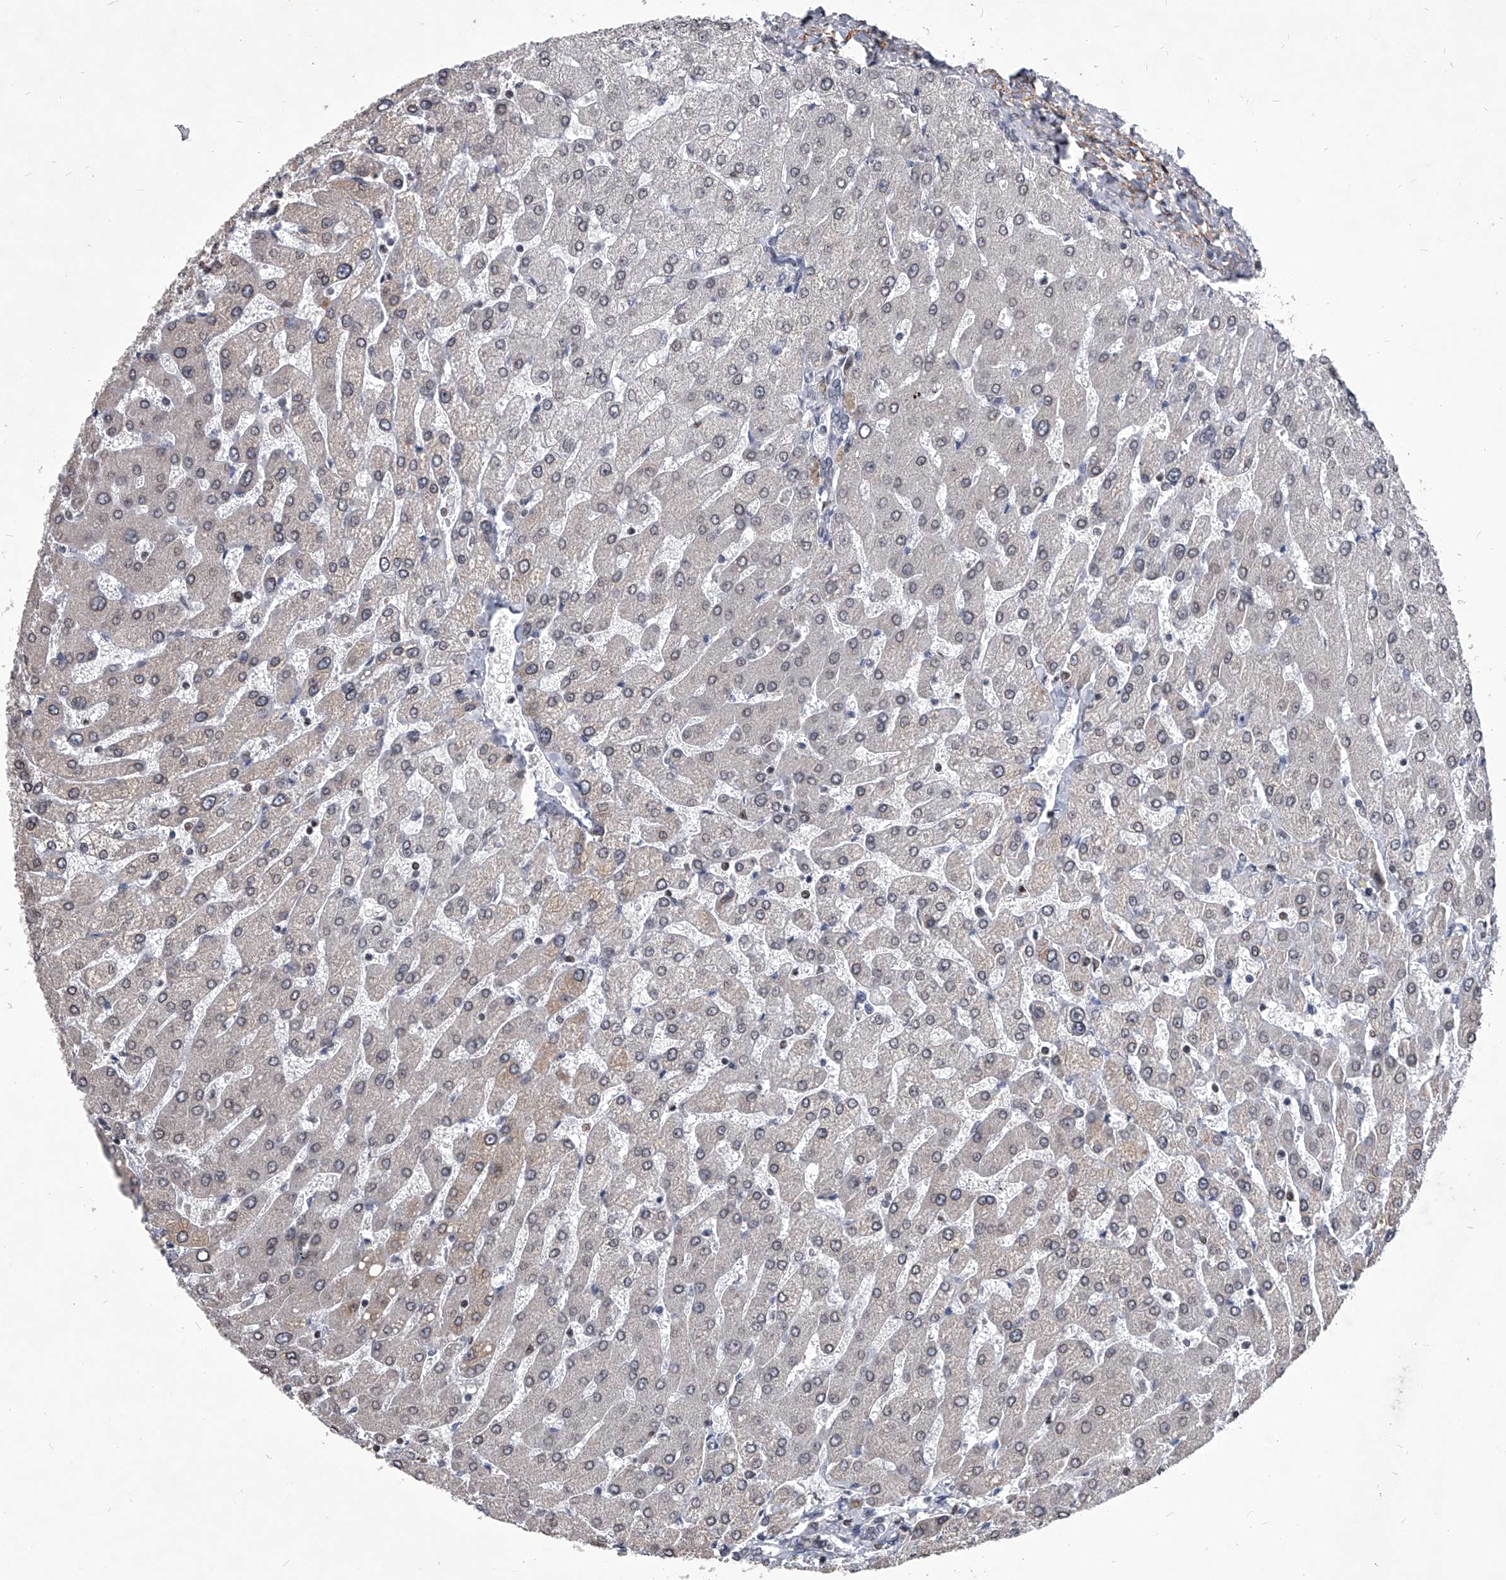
{"staining": {"intensity": "weak", "quantity": "25%-75%", "location": "nuclear"}, "tissue": "liver", "cell_type": "Cholangiocytes", "image_type": "normal", "snomed": [{"axis": "morphology", "description": "Normal tissue, NOS"}, {"axis": "topography", "description": "Liver"}], "caption": "Approximately 25%-75% of cholangiocytes in unremarkable liver demonstrate weak nuclear protein staining as visualized by brown immunohistochemical staining.", "gene": "PPIL4", "patient": {"sex": "male", "age": 55}}